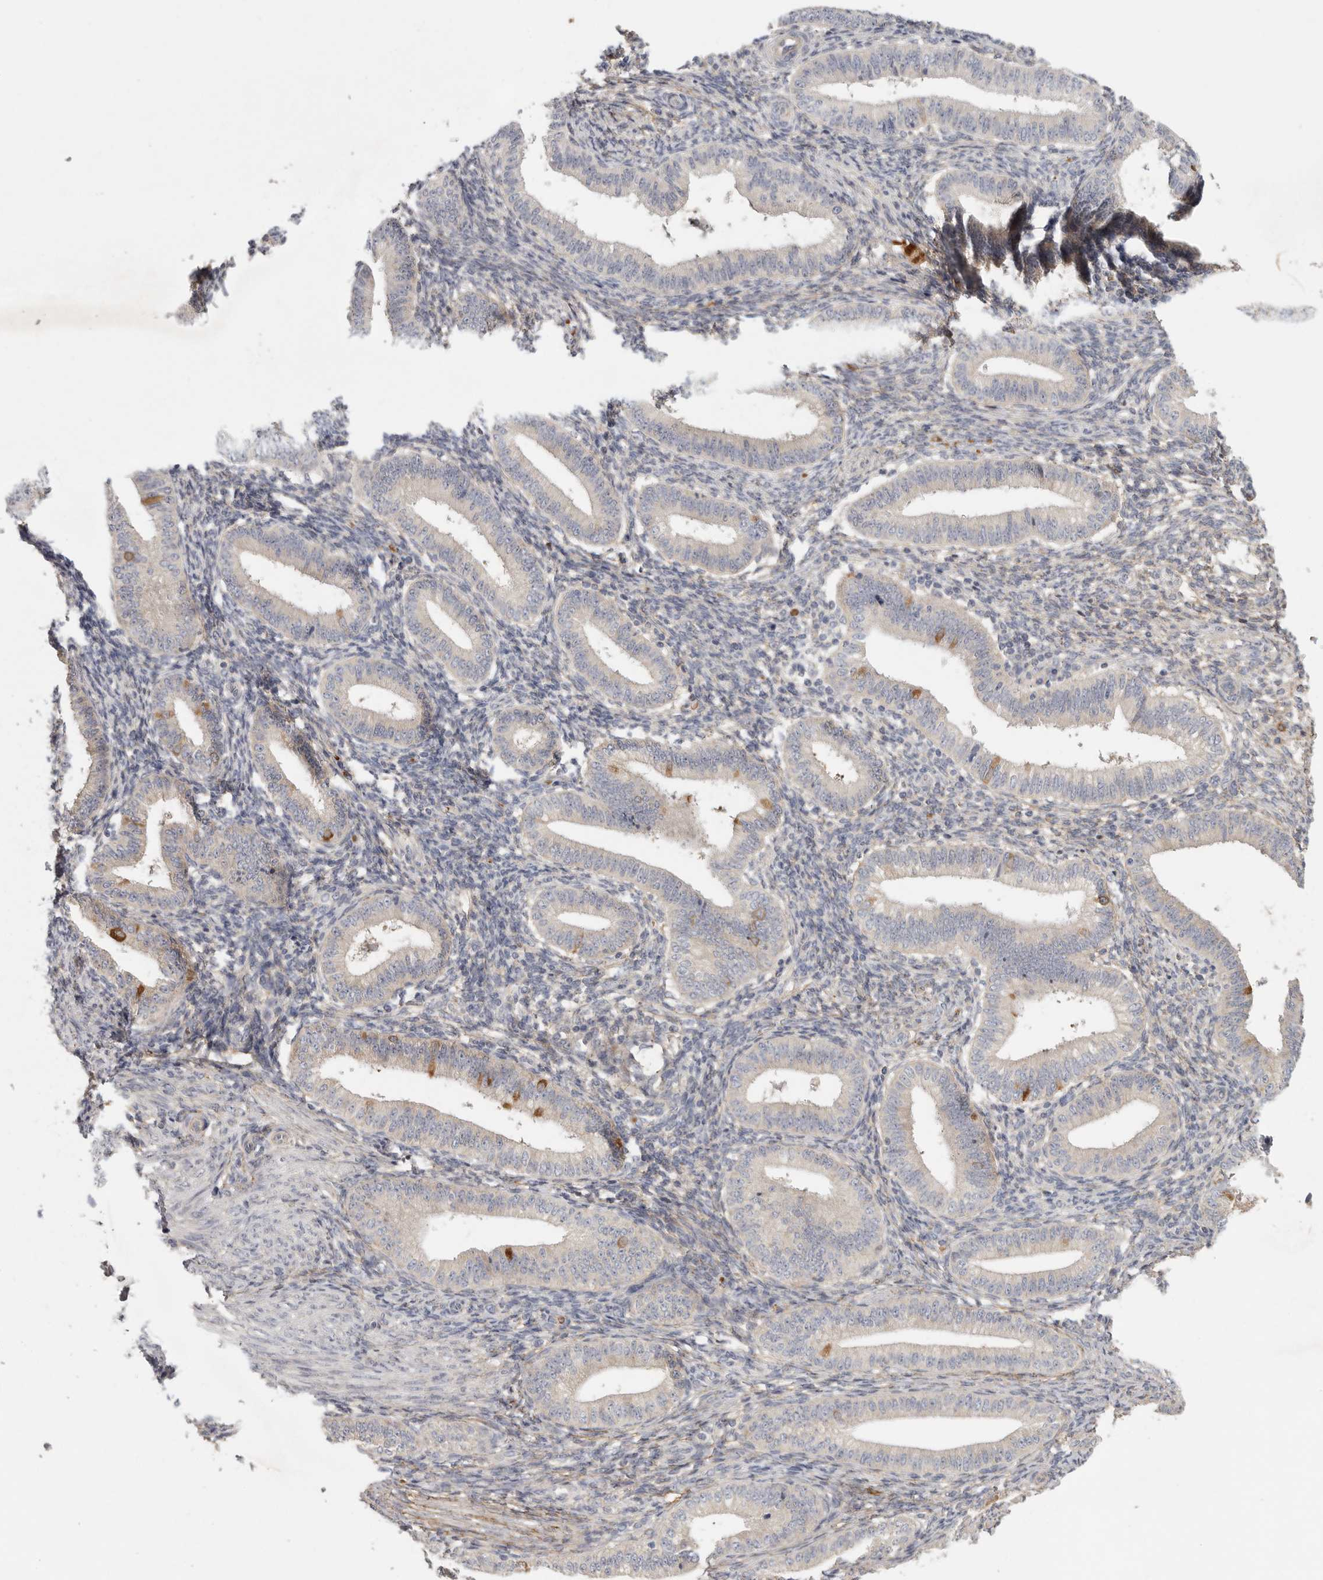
{"staining": {"intensity": "weak", "quantity": "25%-75%", "location": "cytoplasmic/membranous"}, "tissue": "endometrium", "cell_type": "Cells in endometrial stroma", "image_type": "normal", "snomed": [{"axis": "morphology", "description": "Normal tissue, NOS"}, {"axis": "topography", "description": "Endometrium"}], "caption": "Protein analysis of normal endometrium demonstrates weak cytoplasmic/membranous expression in approximately 25%-75% of cells in endometrial stroma.", "gene": "CFAP298", "patient": {"sex": "female", "age": 39}}